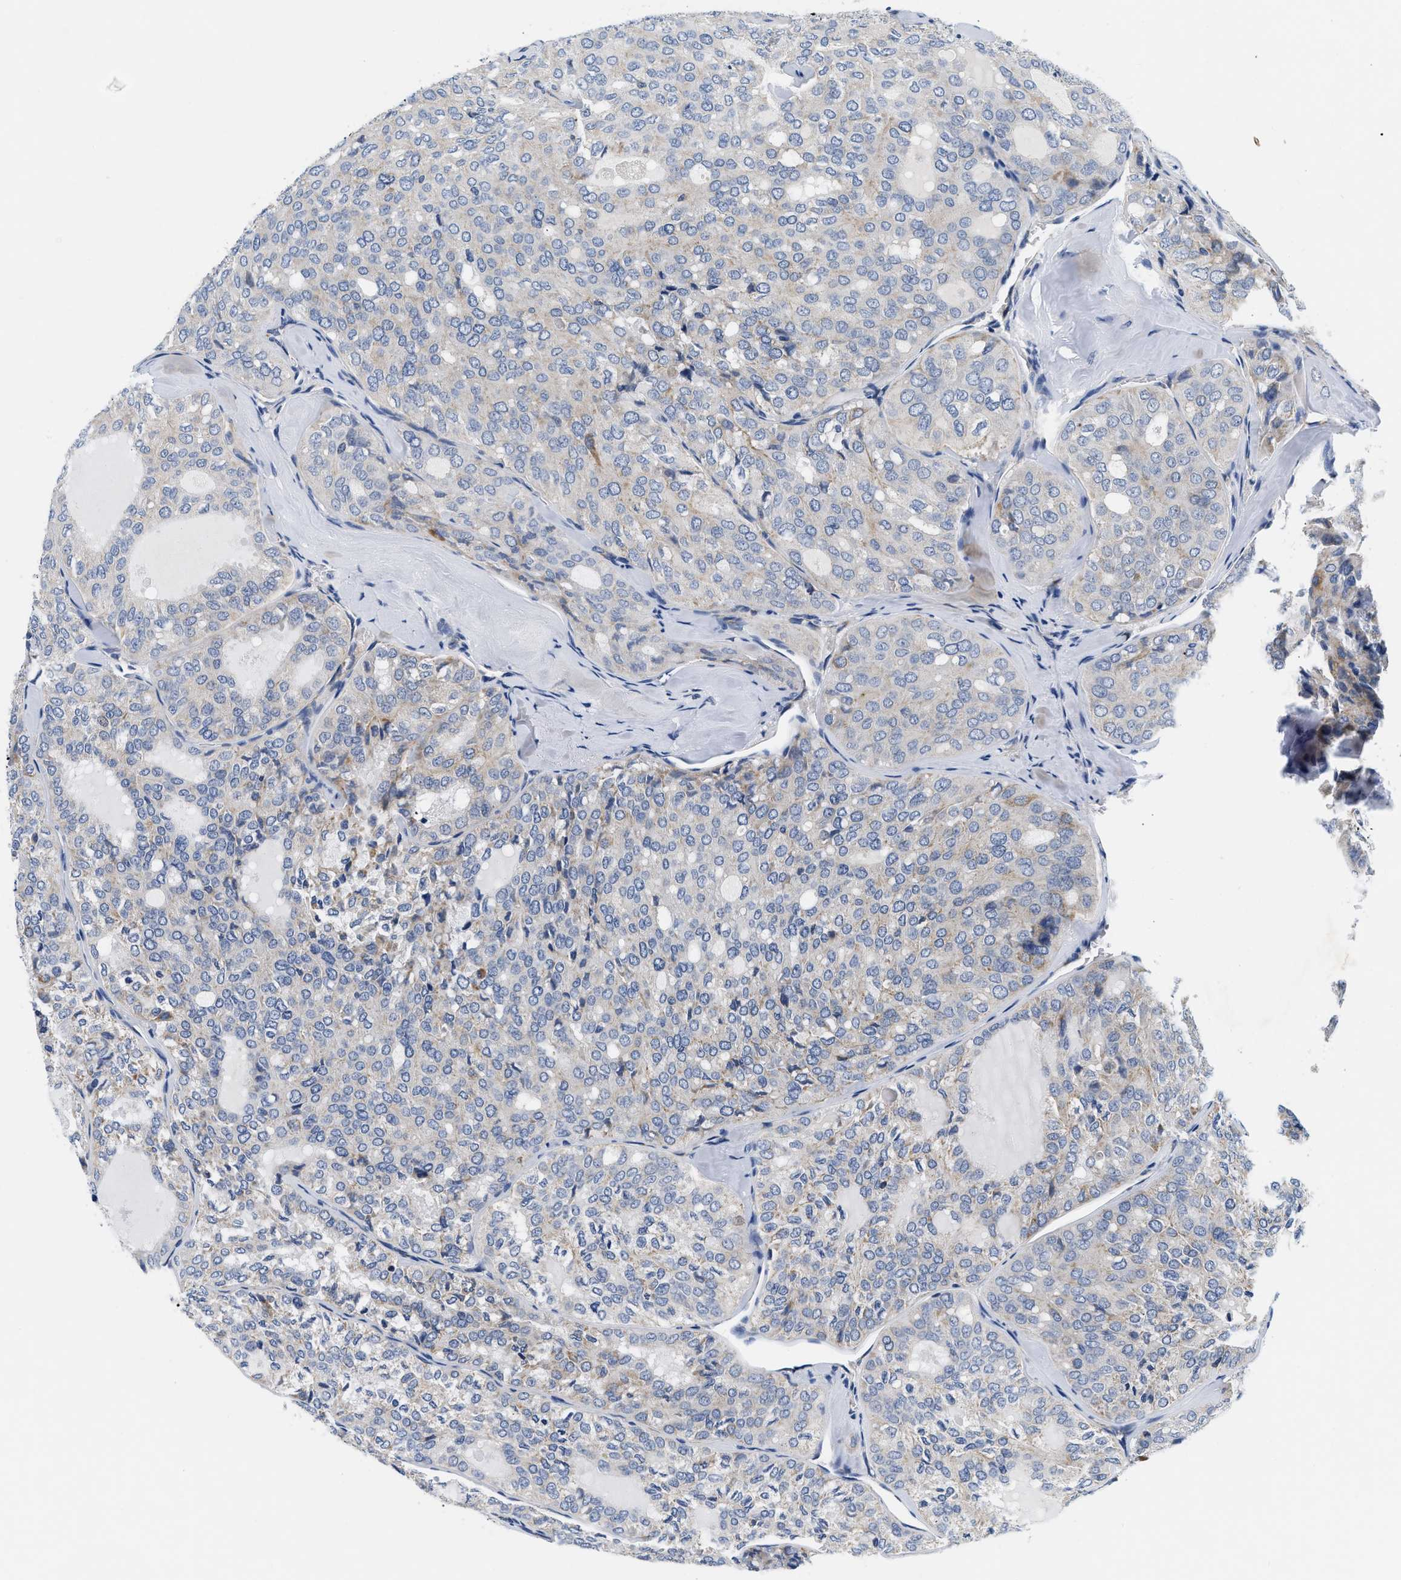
{"staining": {"intensity": "negative", "quantity": "none", "location": "none"}, "tissue": "thyroid cancer", "cell_type": "Tumor cells", "image_type": "cancer", "snomed": [{"axis": "morphology", "description": "Follicular adenoma carcinoma, NOS"}, {"axis": "topography", "description": "Thyroid gland"}], "caption": "The image demonstrates no significant staining in tumor cells of thyroid cancer (follicular adenoma carcinoma).", "gene": "PDP1", "patient": {"sex": "male", "age": 75}}